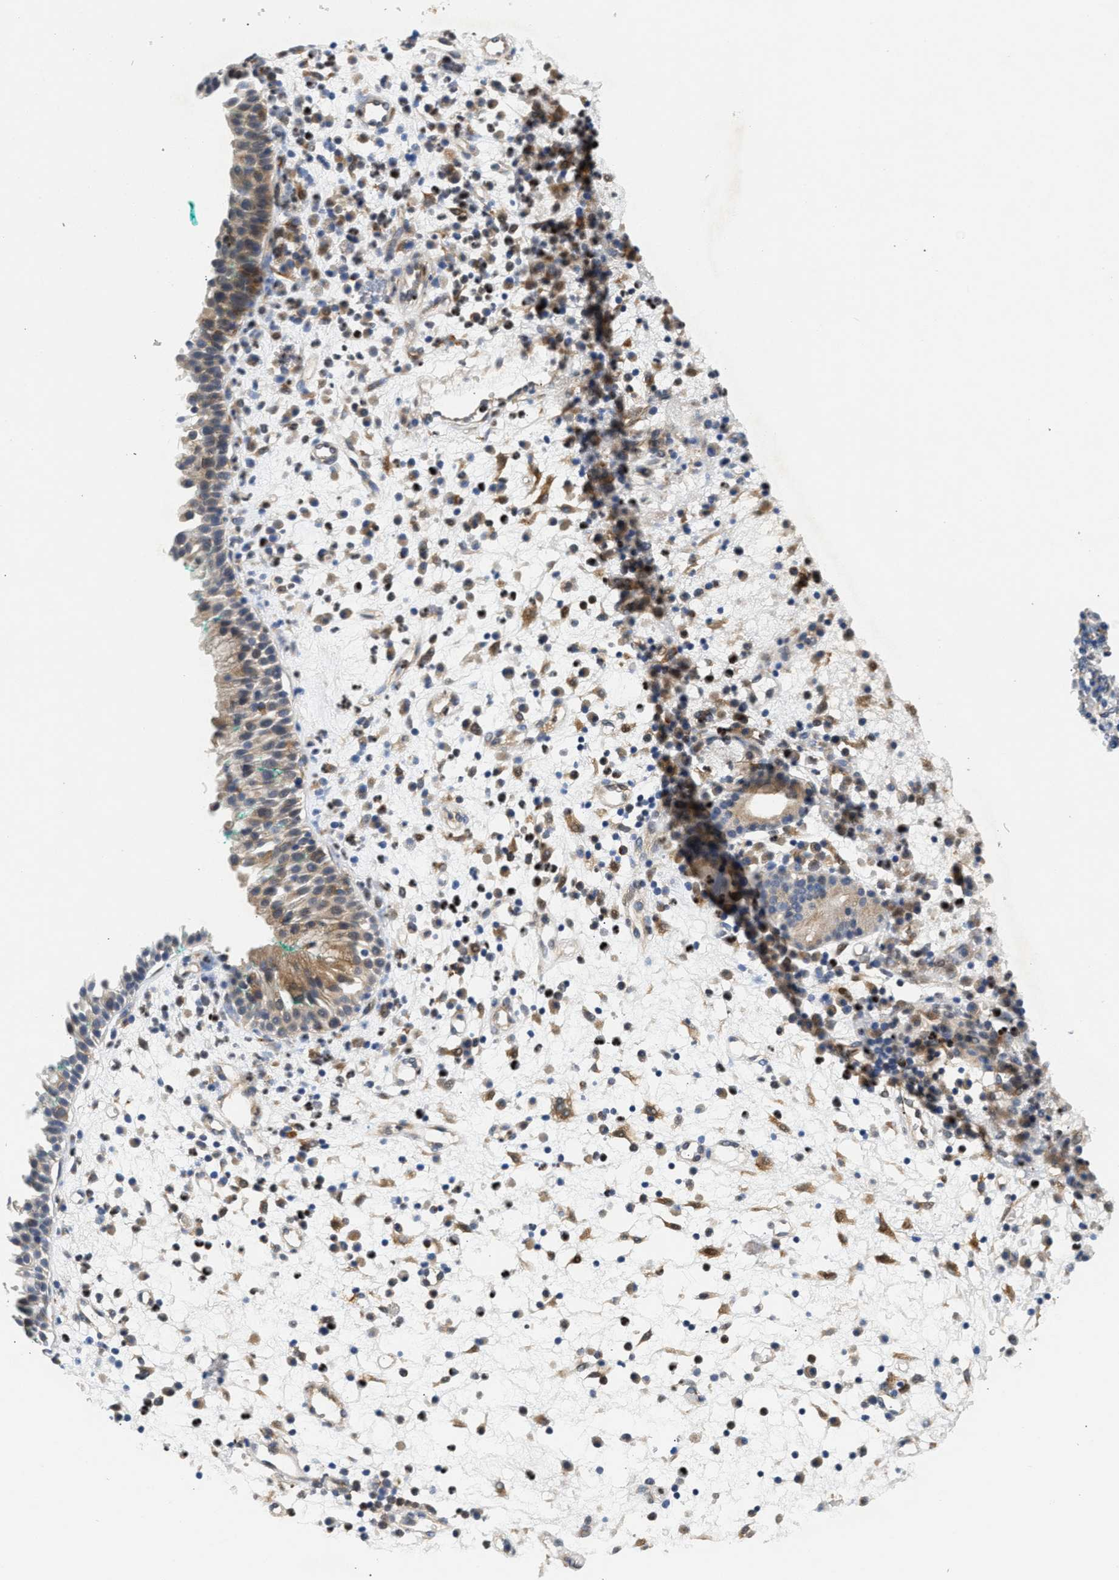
{"staining": {"intensity": "weak", "quantity": ">75%", "location": "cytoplasmic/membranous"}, "tissue": "nasopharynx", "cell_type": "Respiratory epithelial cells", "image_type": "normal", "snomed": [{"axis": "morphology", "description": "Normal tissue, NOS"}, {"axis": "morphology", "description": "Basal cell carcinoma"}, {"axis": "topography", "description": "Cartilage tissue"}, {"axis": "topography", "description": "Nasopharynx"}, {"axis": "topography", "description": "Oral tissue"}], "caption": "The micrograph demonstrates a brown stain indicating the presence of a protein in the cytoplasmic/membranous of respiratory epithelial cells in nasopharynx.", "gene": "PPM1L", "patient": {"sex": "female", "age": 77}}